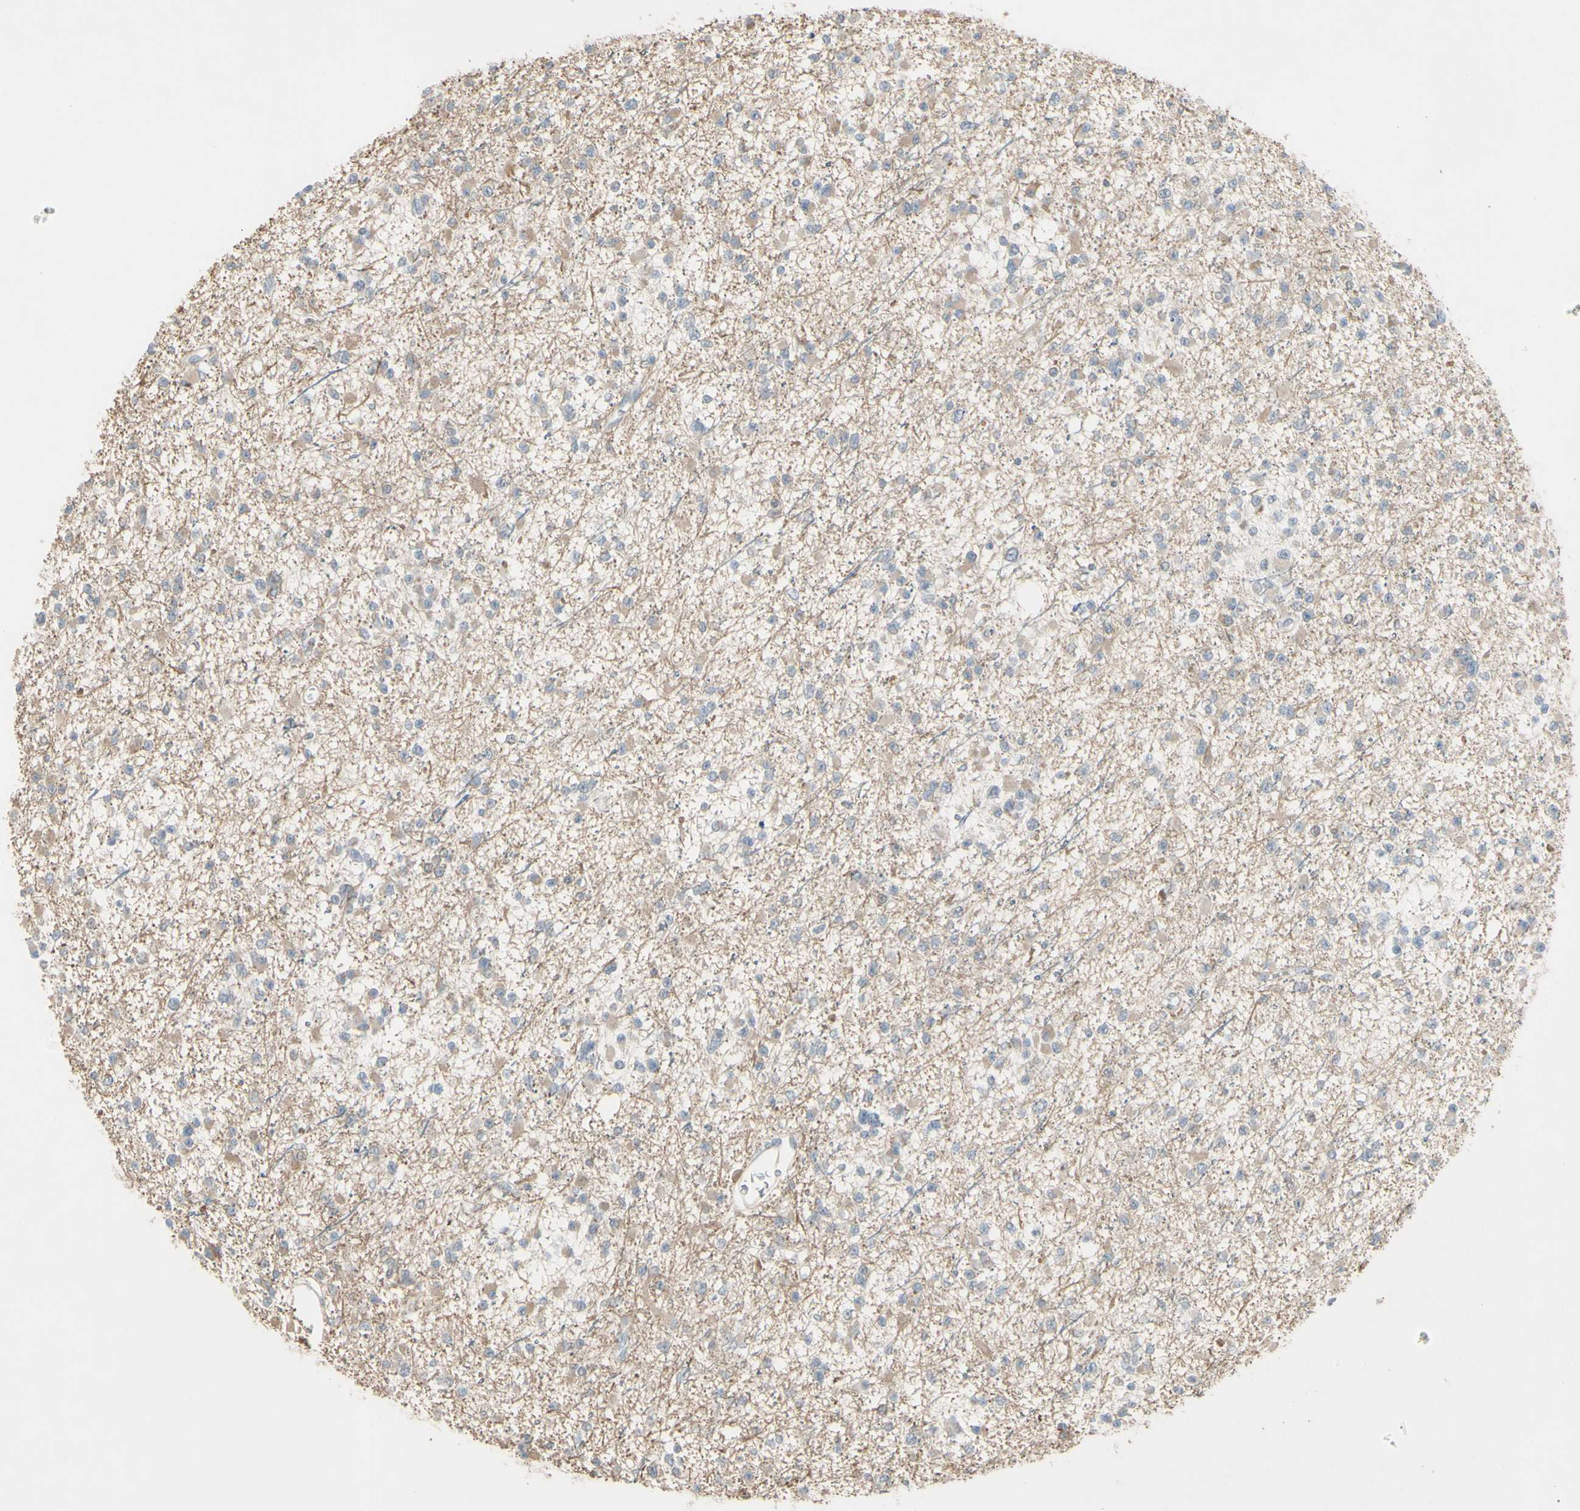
{"staining": {"intensity": "weak", "quantity": "25%-75%", "location": "cytoplasmic/membranous"}, "tissue": "glioma", "cell_type": "Tumor cells", "image_type": "cancer", "snomed": [{"axis": "morphology", "description": "Glioma, malignant, Low grade"}, {"axis": "topography", "description": "Brain"}], "caption": "IHC photomicrograph of neoplastic tissue: glioma stained using immunohistochemistry shows low levels of weak protein expression localized specifically in the cytoplasmic/membranous of tumor cells, appearing as a cytoplasmic/membranous brown color.", "gene": "PIAS4", "patient": {"sex": "female", "age": 22}}